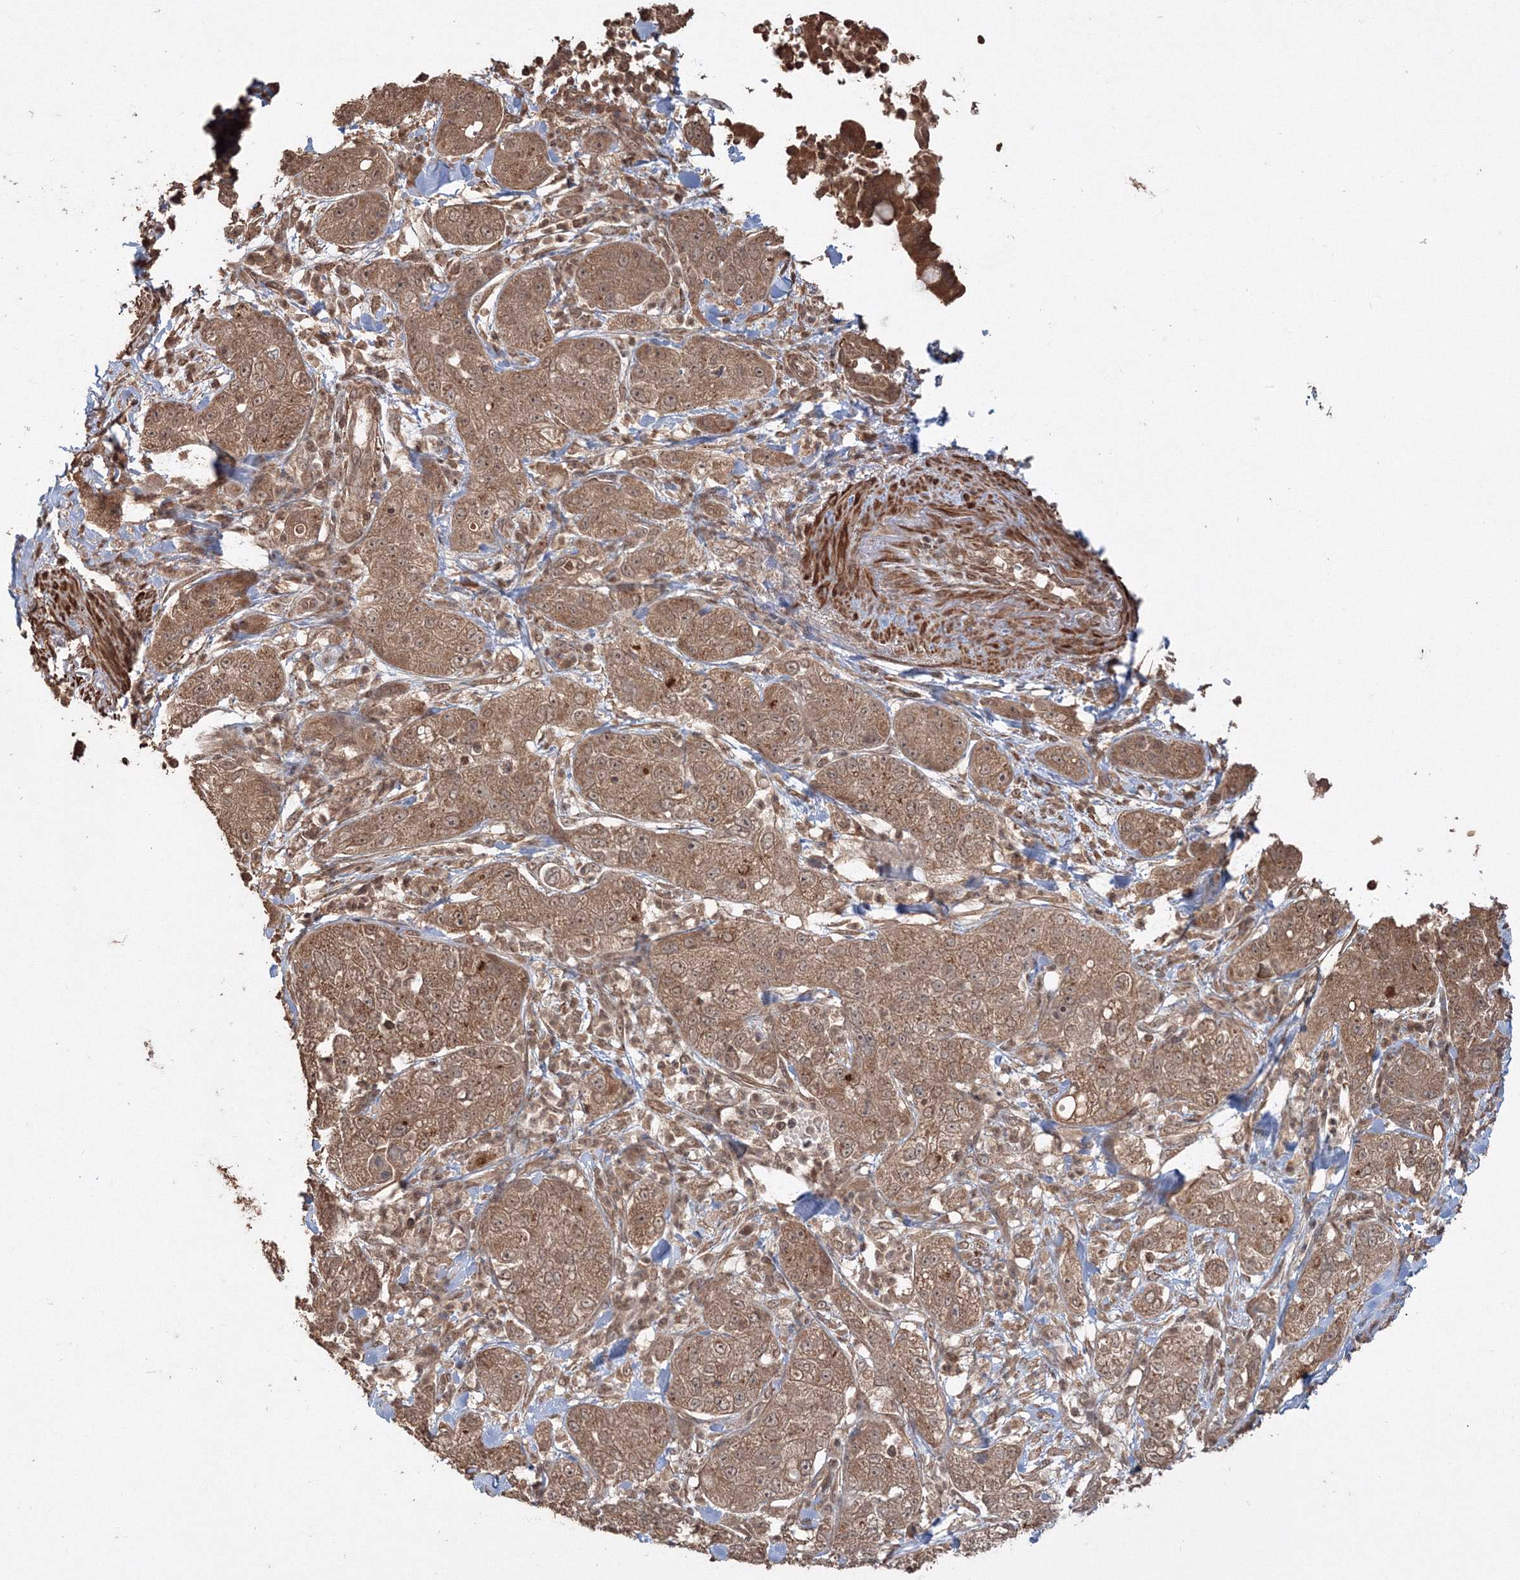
{"staining": {"intensity": "moderate", "quantity": ">75%", "location": "cytoplasmic/membranous"}, "tissue": "pancreatic cancer", "cell_type": "Tumor cells", "image_type": "cancer", "snomed": [{"axis": "morphology", "description": "Adenocarcinoma, NOS"}, {"axis": "topography", "description": "Pancreas"}], "caption": "A histopathology image showing moderate cytoplasmic/membranous staining in about >75% of tumor cells in pancreatic cancer (adenocarcinoma), as visualized by brown immunohistochemical staining.", "gene": "CCDC122", "patient": {"sex": "female", "age": 78}}